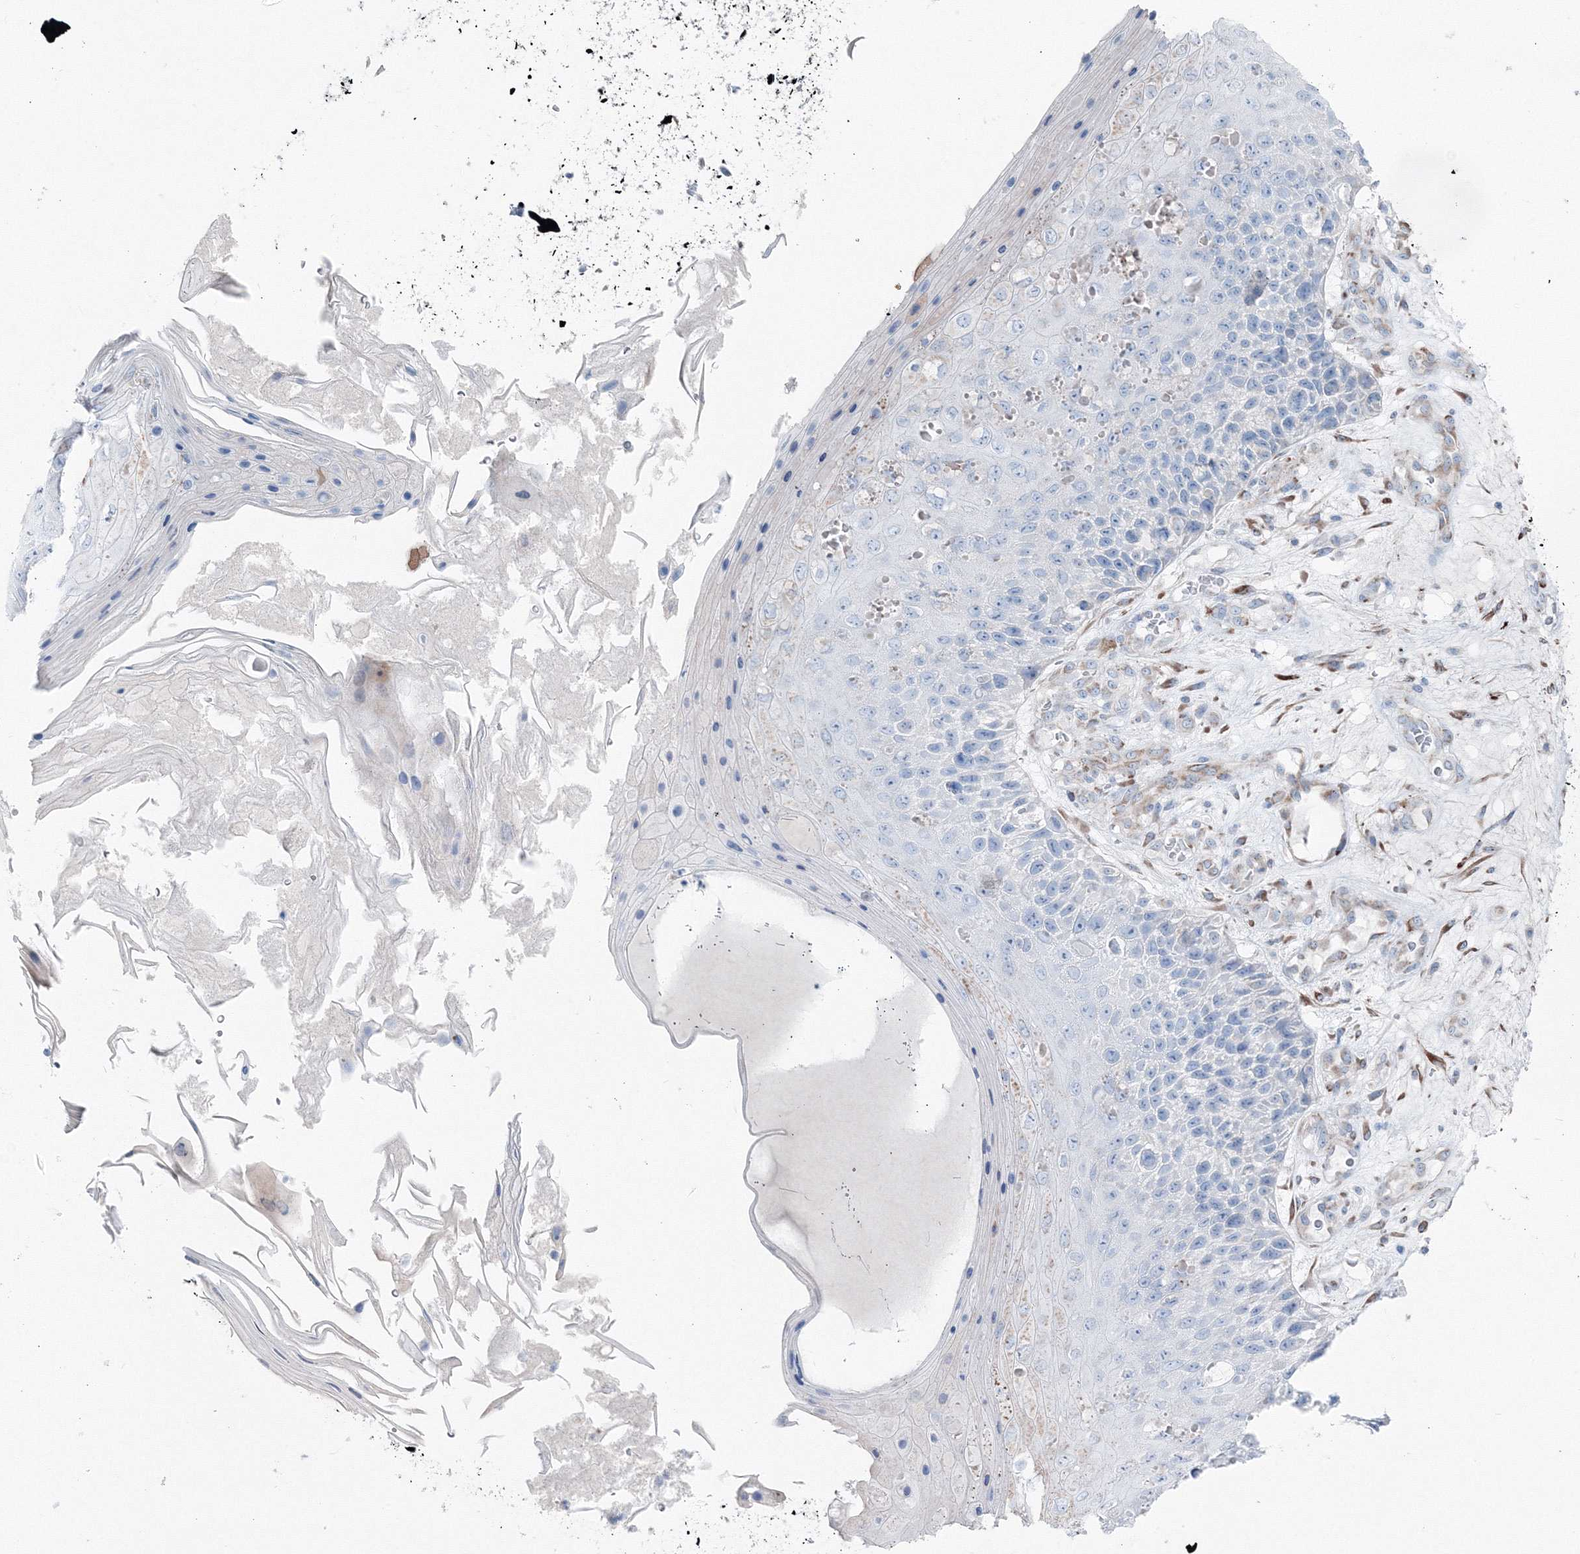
{"staining": {"intensity": "negative", "quantity": "none", "location": "none"}, "tissue": "skin cancer", "cell_type": "Tumor cells", "image_type": "cancer", "snomed": [{"axis": "morphology", "description": "Squamous cell carcinoma, NOS"}, {"axis": "topography", "description": "Skin"}], "caption": "Immunohistochemical staining of skin cancer displays no significant positivity in tumor cells.", "gene": "RCN1", "patient": {"sex": "female", "age": 88}}